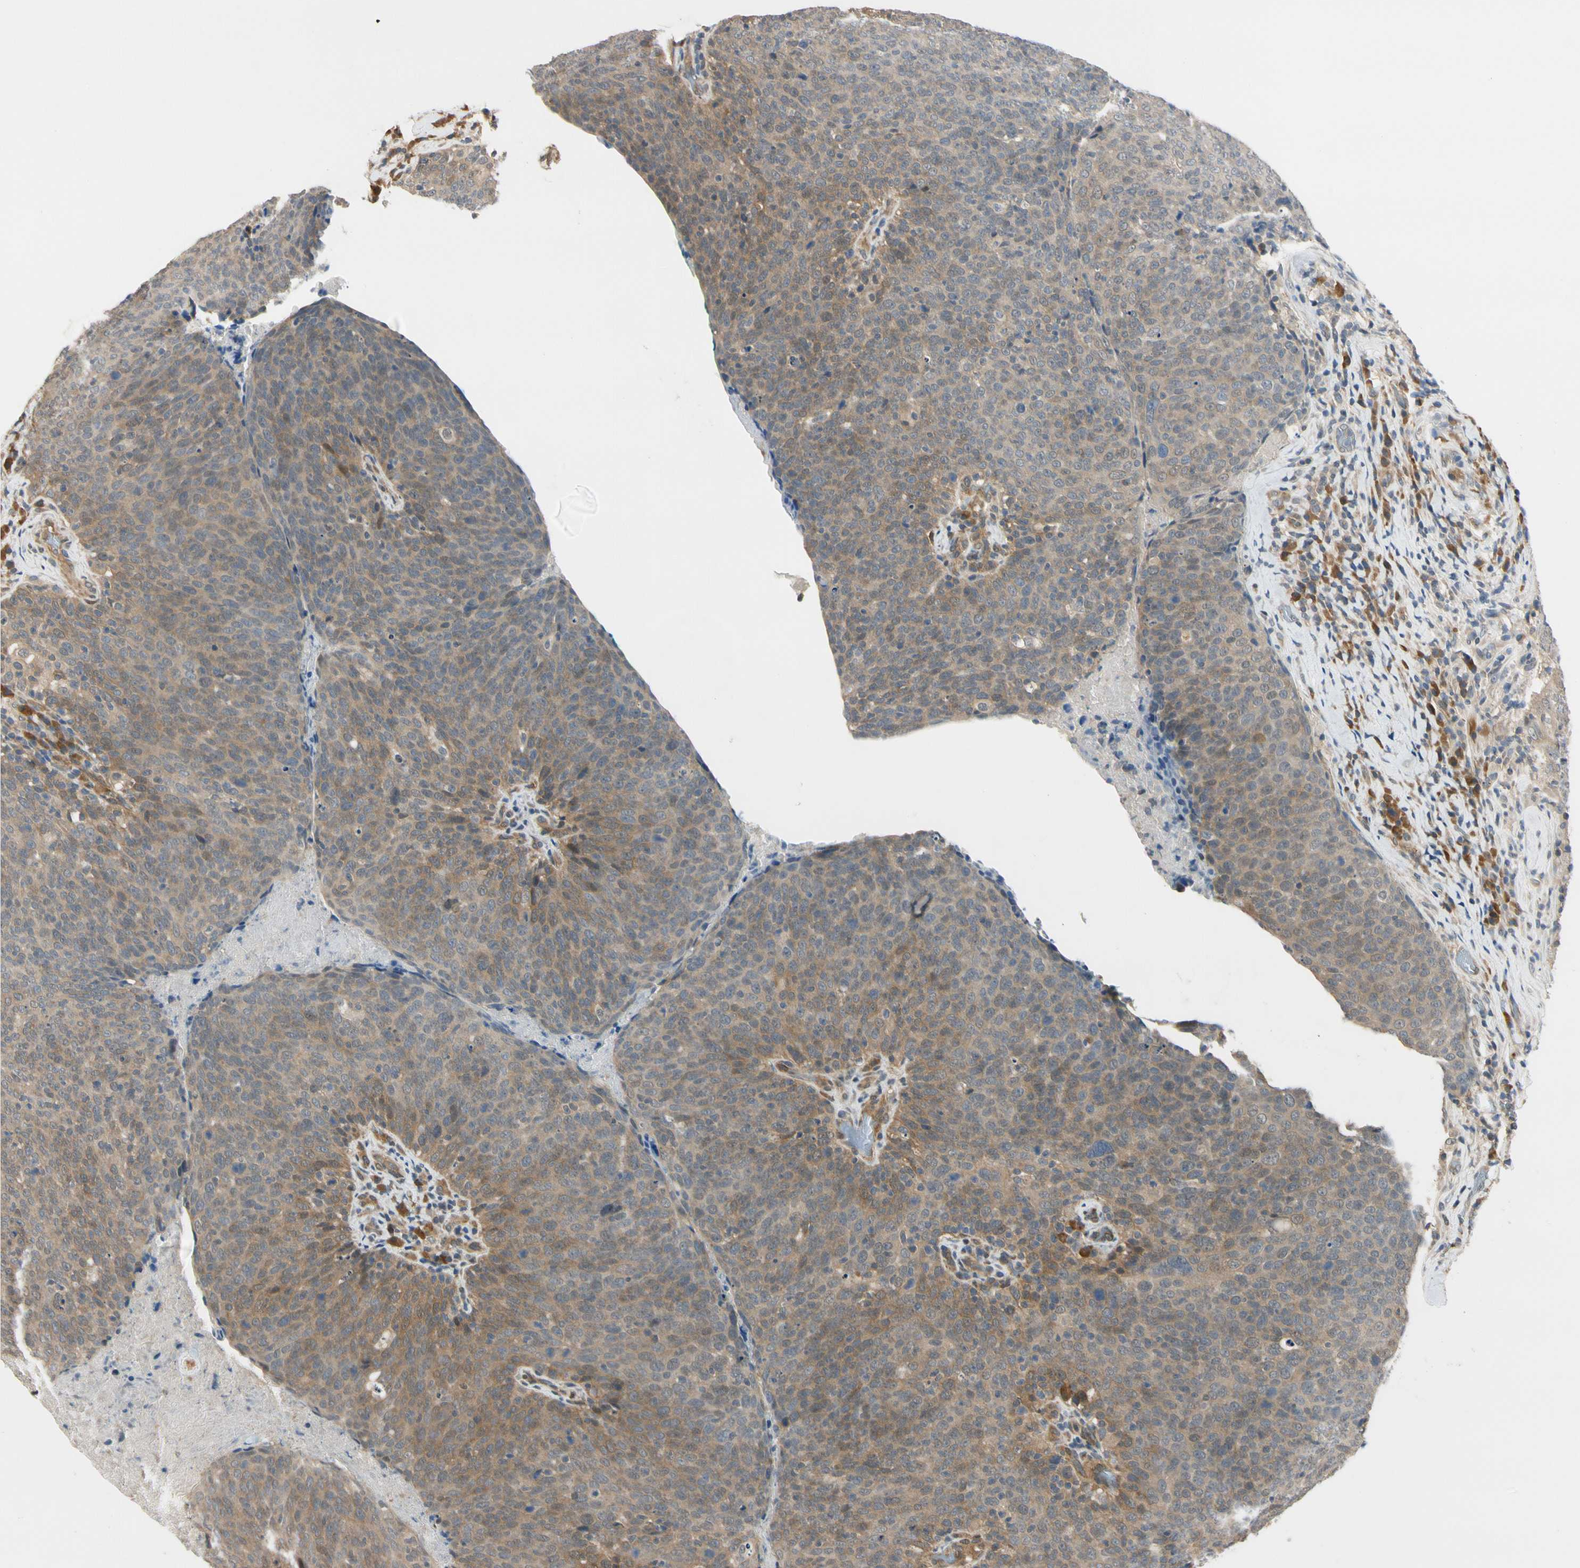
{"staining": {"intensity": "weak", "quantity": ">75%", "location": "cytoplasmic/membranous"}, "tissue": "head and neck cancer", "cell_type": "Tumor cells", "image_type": "cancer", "snomed": [{"axis": "morphology", "description": "Squamous cell carcinoma, NOS"}, {"axis": "morphology", "description": "Squamous cell carcinoma, metastatic, NOS"}, {"axis": "topography", "description": "Lymph node"}, {"axis": "topography", "description": "Head-Neck"}], "caption": "The image displays immunohistochemical staining of head and neck cancer. There is weak cytoplasmic/membranous expression is present in approximately >75% of tumor cells.", "gene": "RASGRF1", "patient": {"sex": "male", "age": 62}}